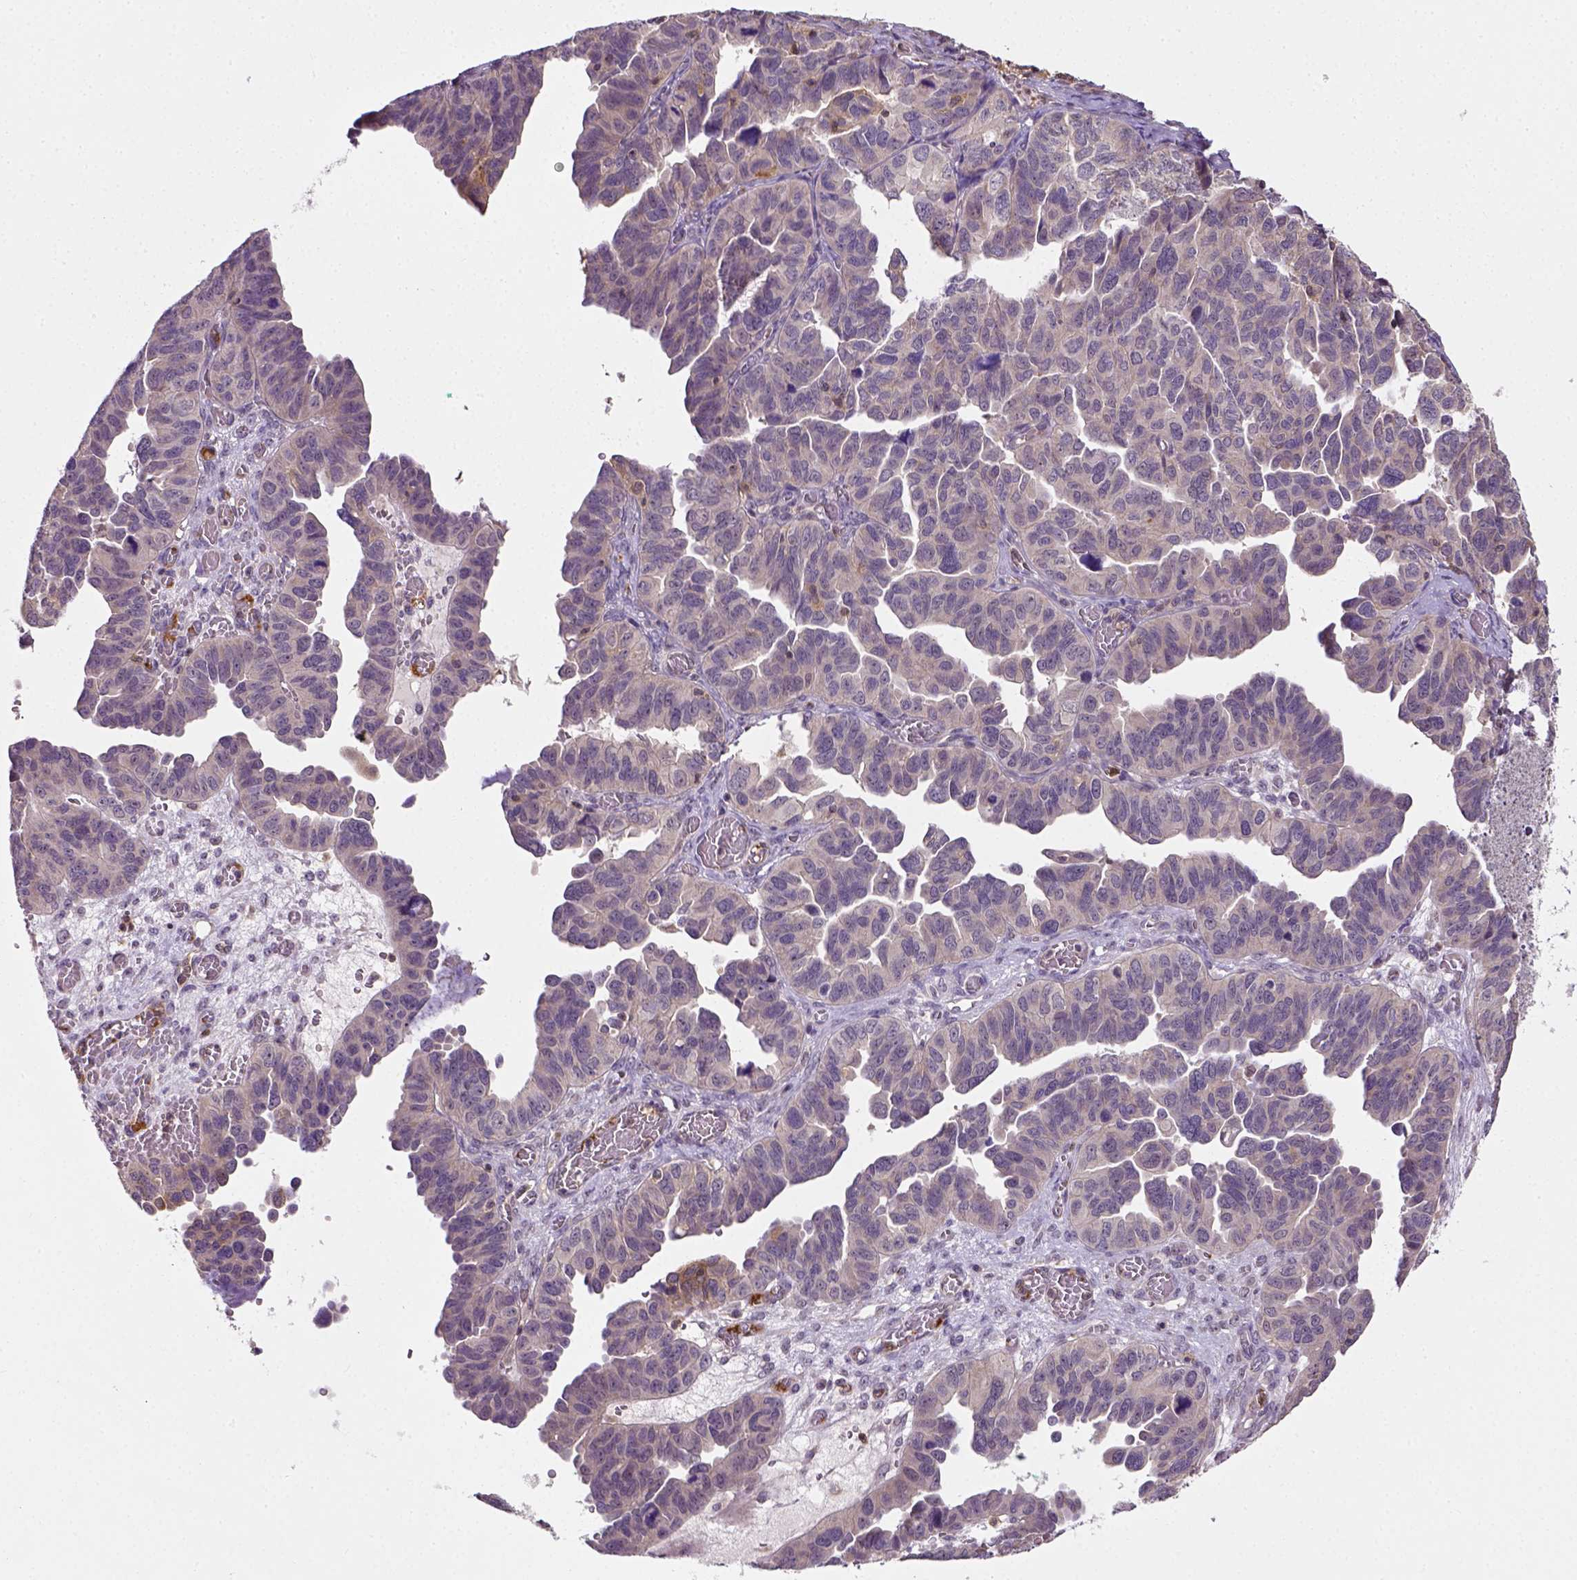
{"staining": {"intensity": "negative", "quantity": "none", "location": "none"}, "tissue": "ovarian cancer", "cell_type": "Tumor cells", "image_type": "cancer", "snomed": [{"axis": "morphology", "description": "Cystadenocarcinoma, serous, NOS"}, {"axis": "topography", "description": "Ovary"}], "caption": "High magnification brightfield microscopy of ovarian cancer stained with DAB (brown) and counterstained with hematoxylin (blue): tumor cells show no significant staining.", "gene": "MATK", "patient": {"sex": "female", "age": 64}}